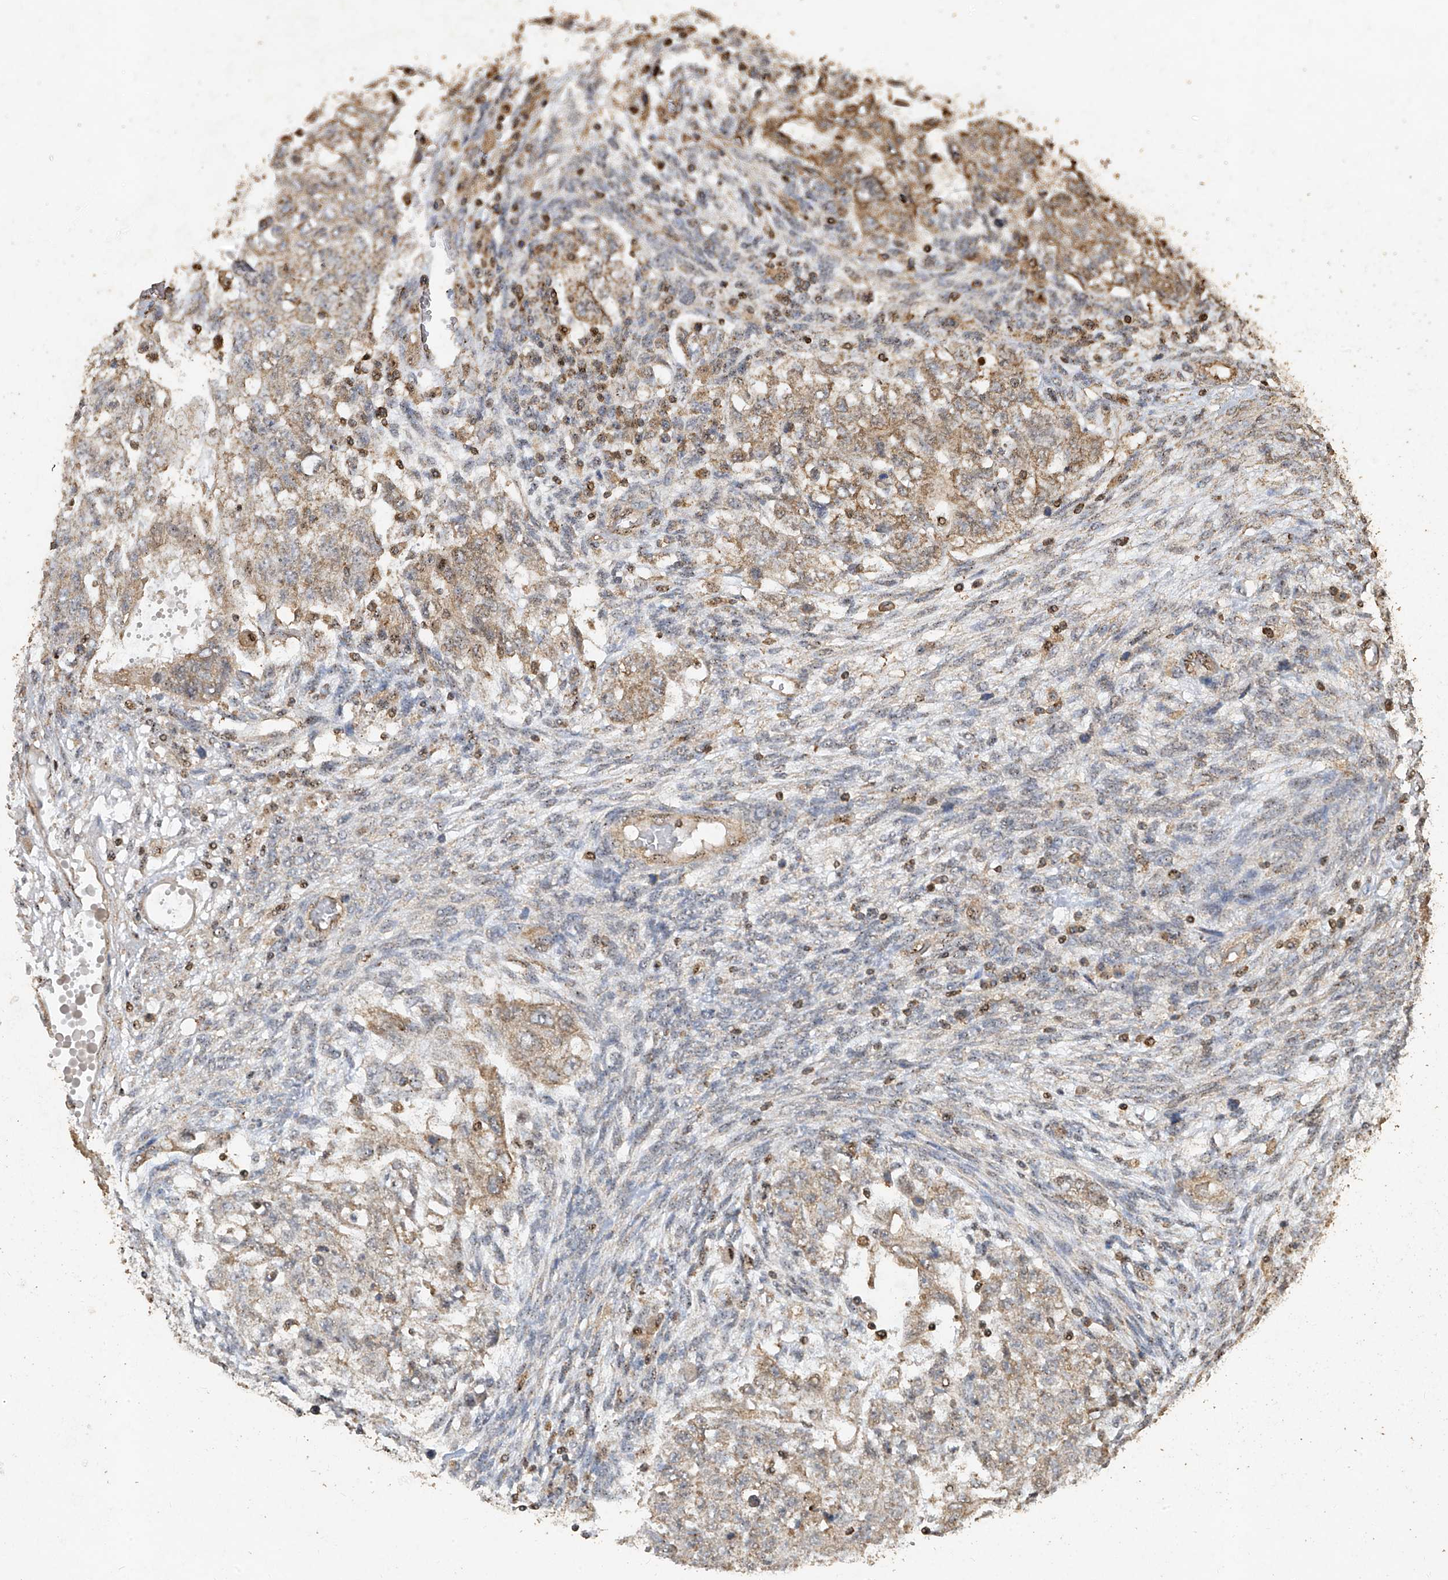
{"staining": {"intensity": "moderate", "quantity": "<25%", "location": "cytoplasmic/membranous"}, "tissue": "testis cancer", "cell_type": "Tumor cells", "image_type": "cancer", "snomed": [{"axis": "morphology", "description": "Normal tissue, NOS"}, {"axis": "morphology", "description": "Carcinoma, Embryonal, NOS"}, {"axis": "topography", "description": "Testis"}], "caption": "A brown stain highlights moderate cytoplasmic/membranous positivity of a protein in testis embryonal carcinoma tumor cells.", "gene": "ERBB3", "patient": {"sex": "male", "age": 36}}